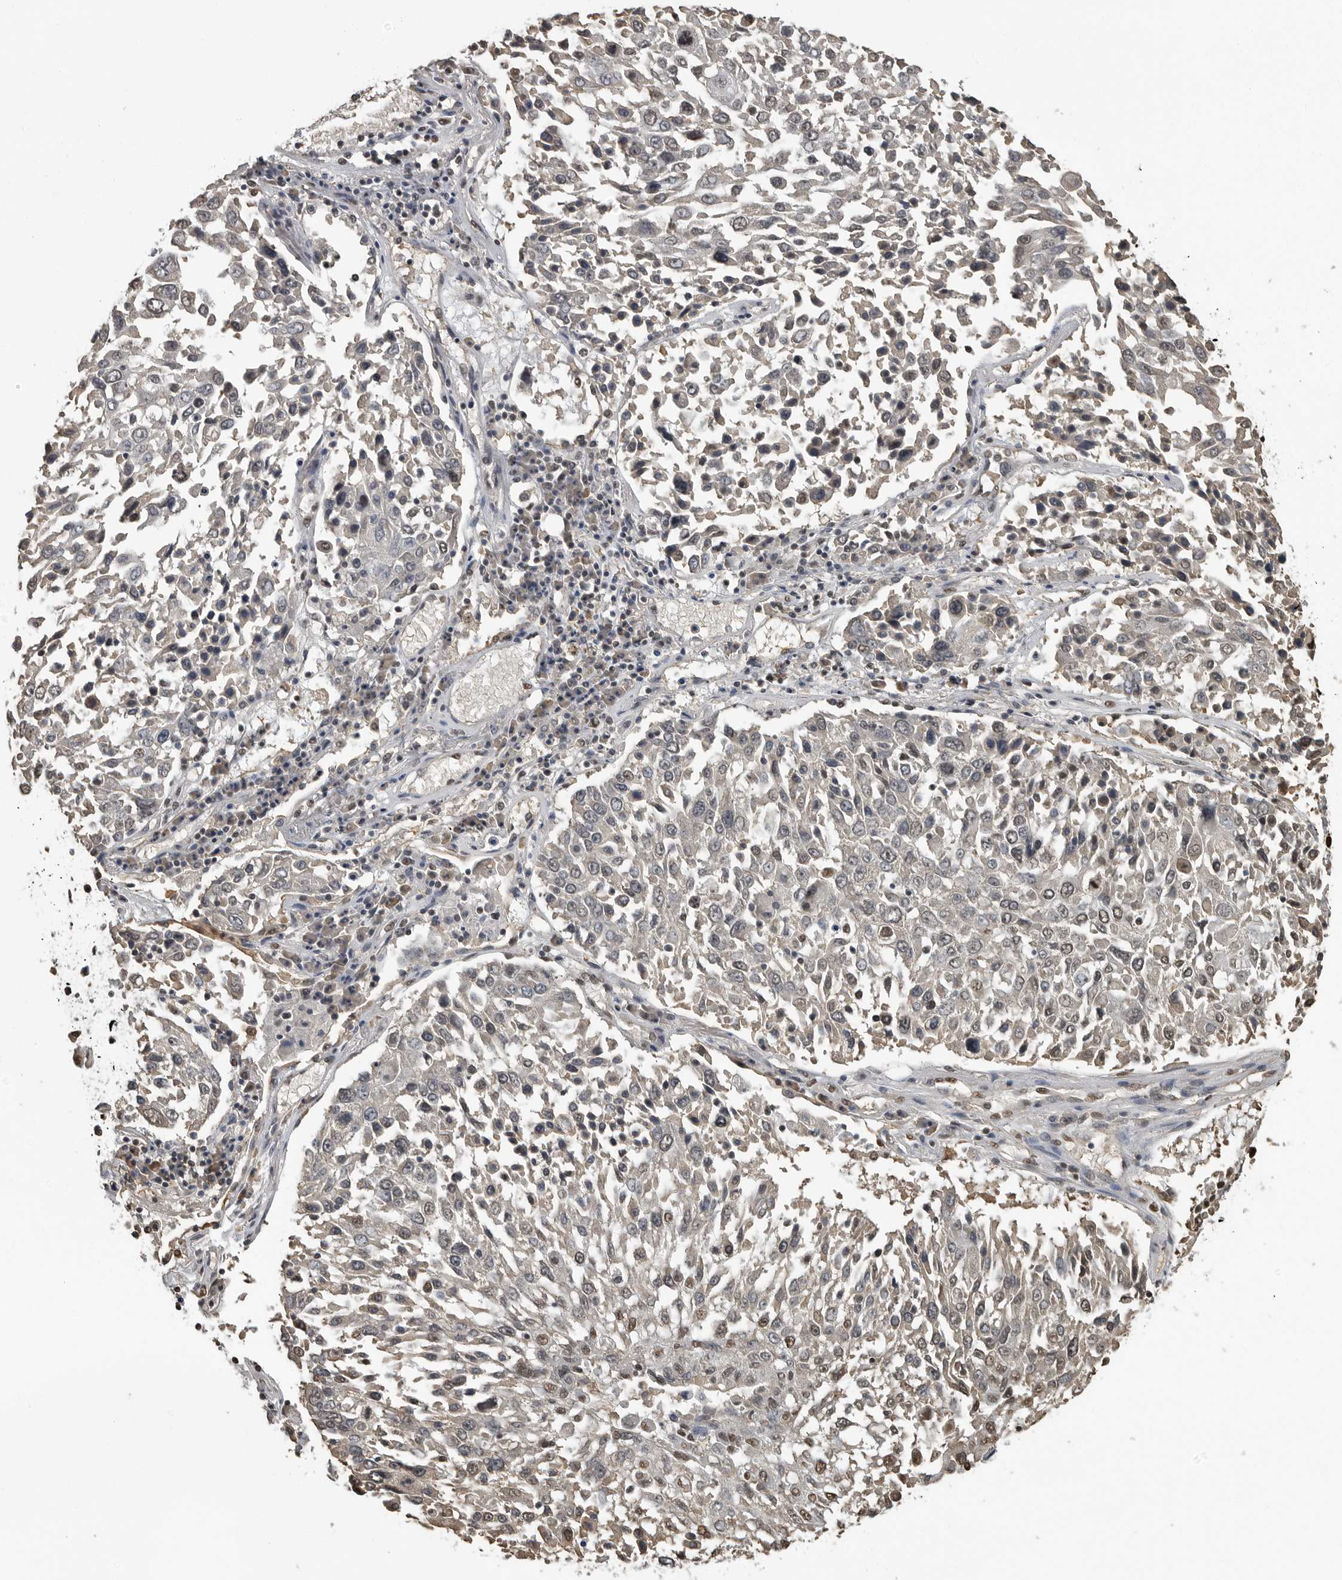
{"staining": {"intensity": "moderate", "quantity": "<25%", "location": "nuclear"}, "tissue": "lung cancer", "cell_type": "Tumor cells", "image_type": "cancer", "snomed": [{"axis": "morphology", "description": "Squamous cell carcinoma, NOS"}, {"axis": "topography", "description": "Lung"}], "caption": "High-magnification brightfield microscopy of lung cancer (squamous cell carcinoma) stained with DAB (3,3'-diaminobenzidine) (brown) and counterstained with hematoxylin (blue). tumor cells exhibit moderate nuclear staining is seen in about<25% of cells.", "gene": "TGS1", "patient": {"sex": "male", "age": 65}}